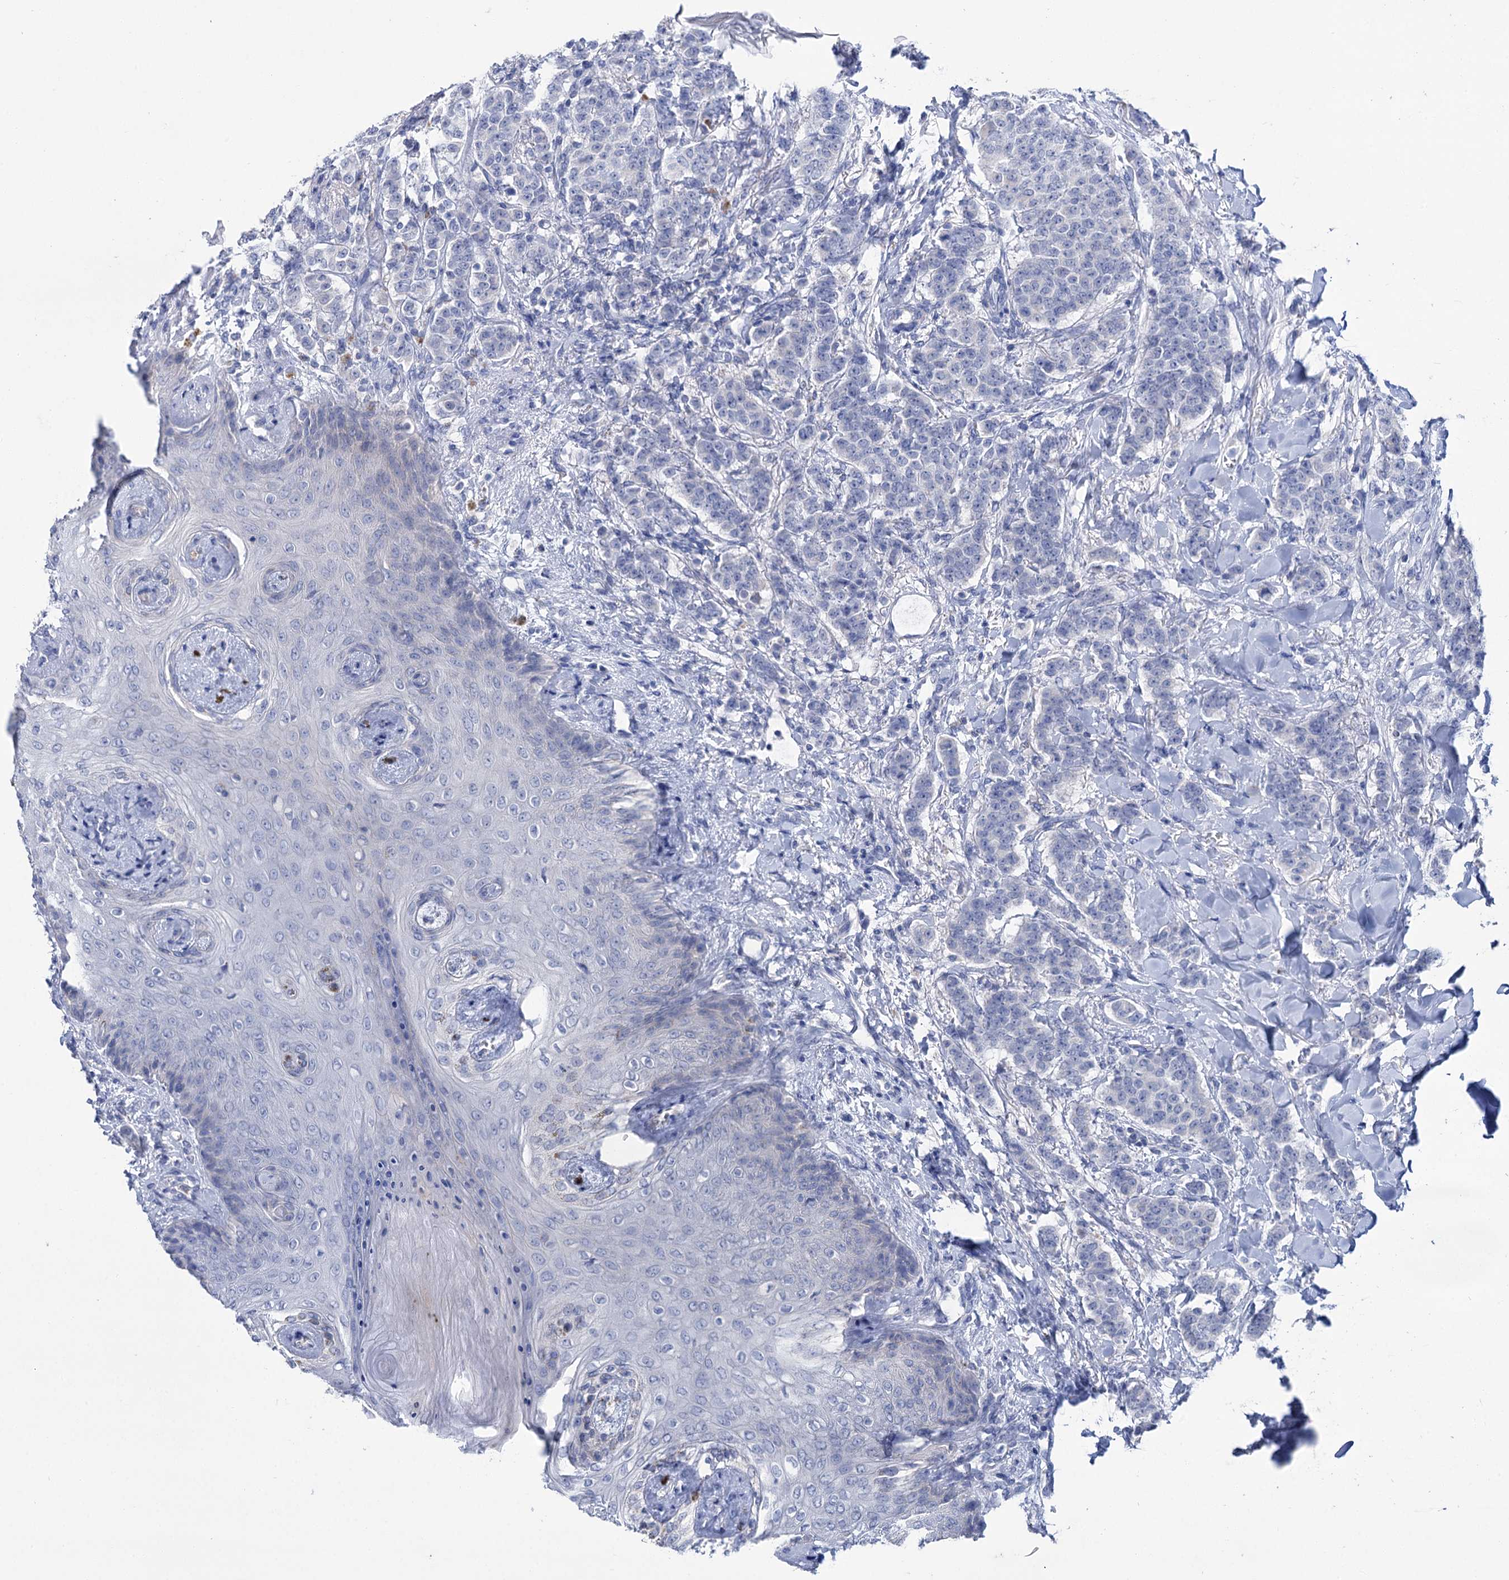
{"staining": {"intensity": "negative", "quantity": "none", "location": "none"}, "tissue": "breast cancer", "cell_type": "Tumor cells", "image_type": "cancer", "snomed": [{"axis": "morphology", "description": "Duct carcinoma"}, {"axis": "topography", "description": "Breast"}], "caption": "This is an IHC image of human invasive ductal carcinoma (breast). There is no expression in tumor cells.", "gene": "LYZL4", "patient": {"sex": "female", "age": 40}}